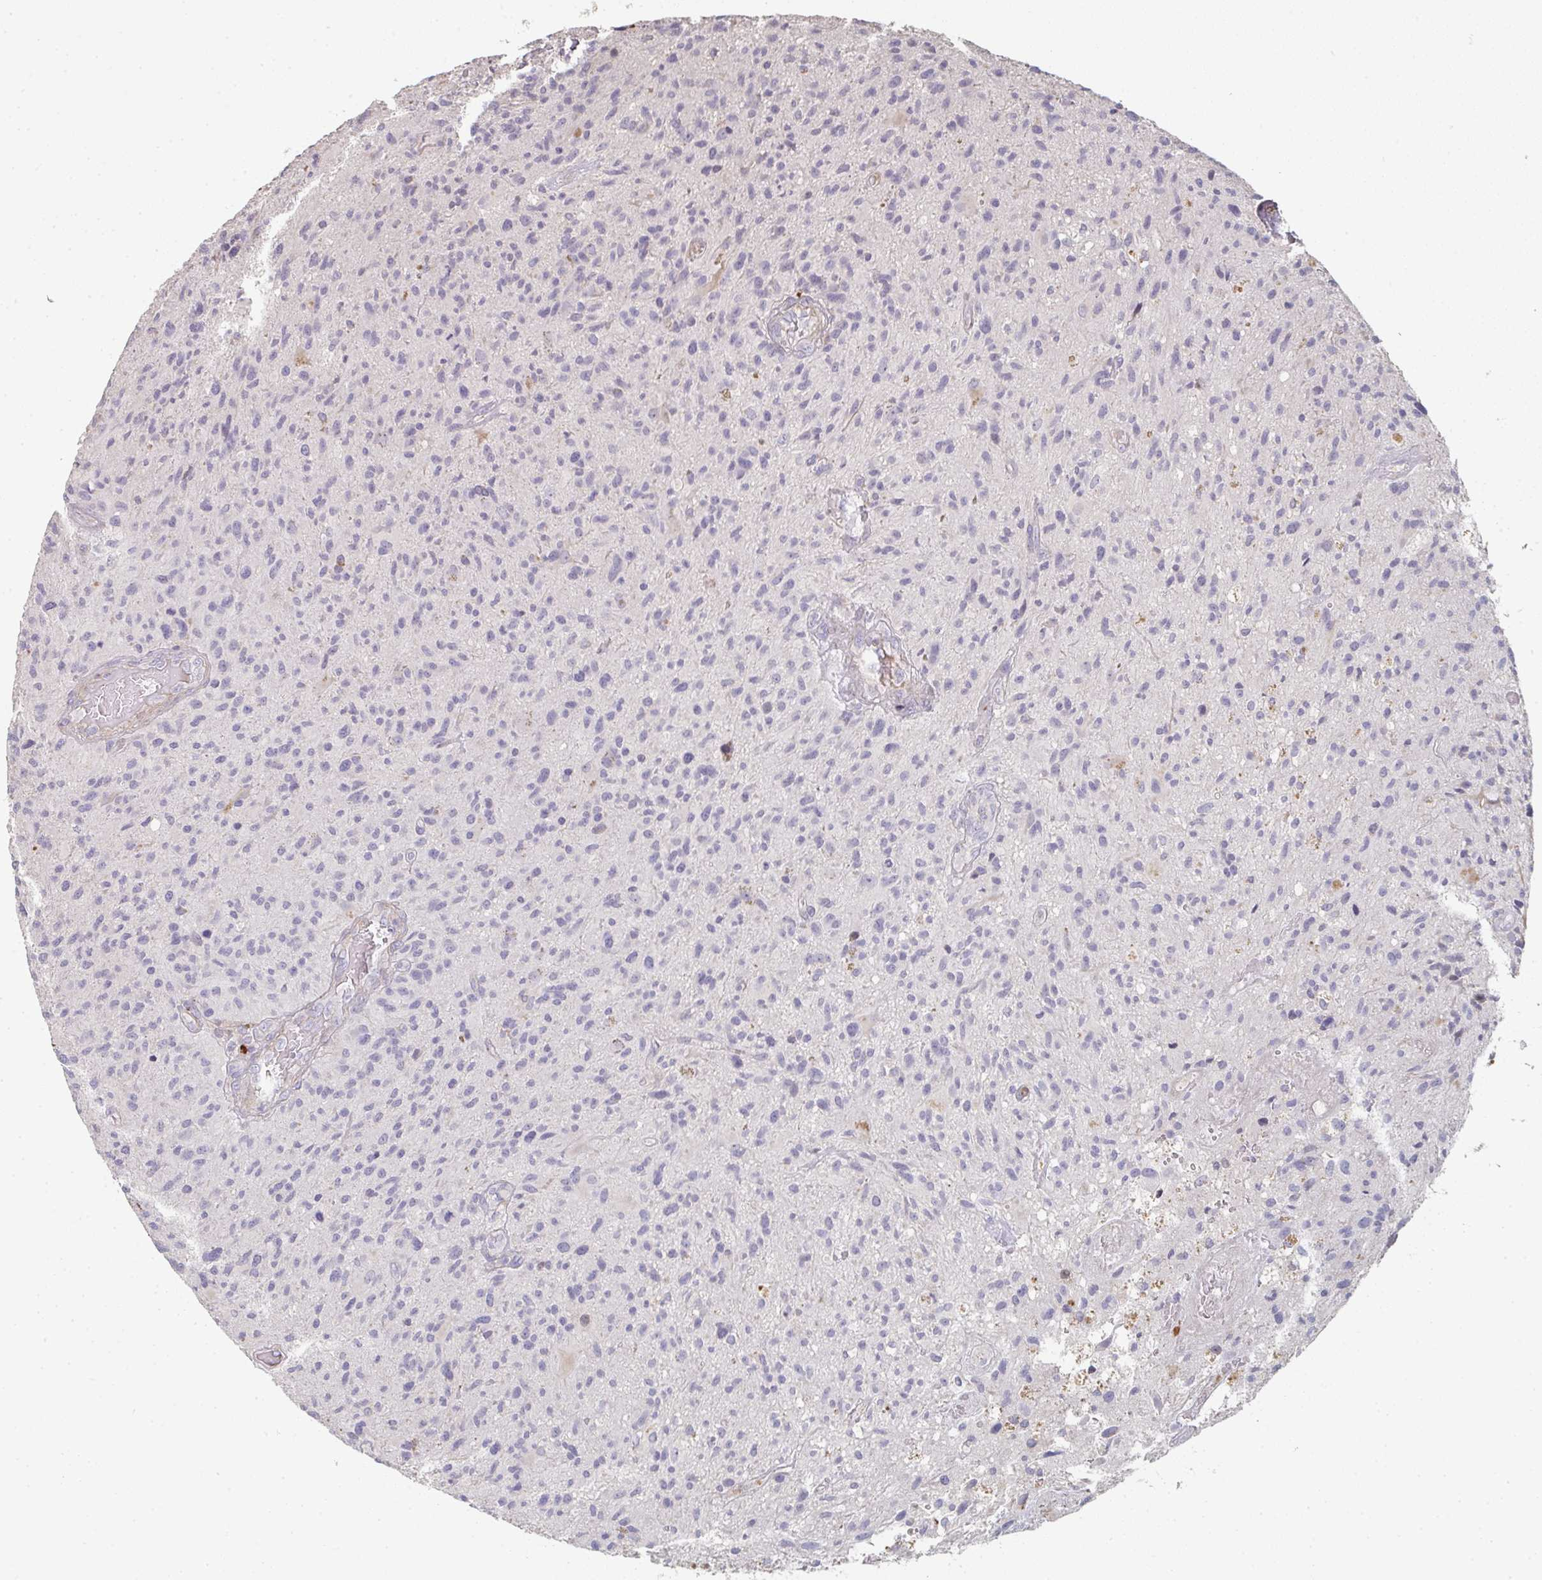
{"staining": {"intensity": "negative", "quantity": "none", "location": "none"}, "tissue": "glioma", "cell_type": "Tumor cells", "image_type": "cancer", "snomed": [{"axis": "morphology", "description": "Glioma, malignant, High grade"}, {"axis": "topography", "description": "Brain"}], "caption": "Tumor cells are negative for protein expression in human glioma. (Brightfield microscopy of DAB (3,3'-diaminobenzidine) IHC at high magnification).", "gene": "A1CF", "patient": {"sex": "female", "age": 70}}